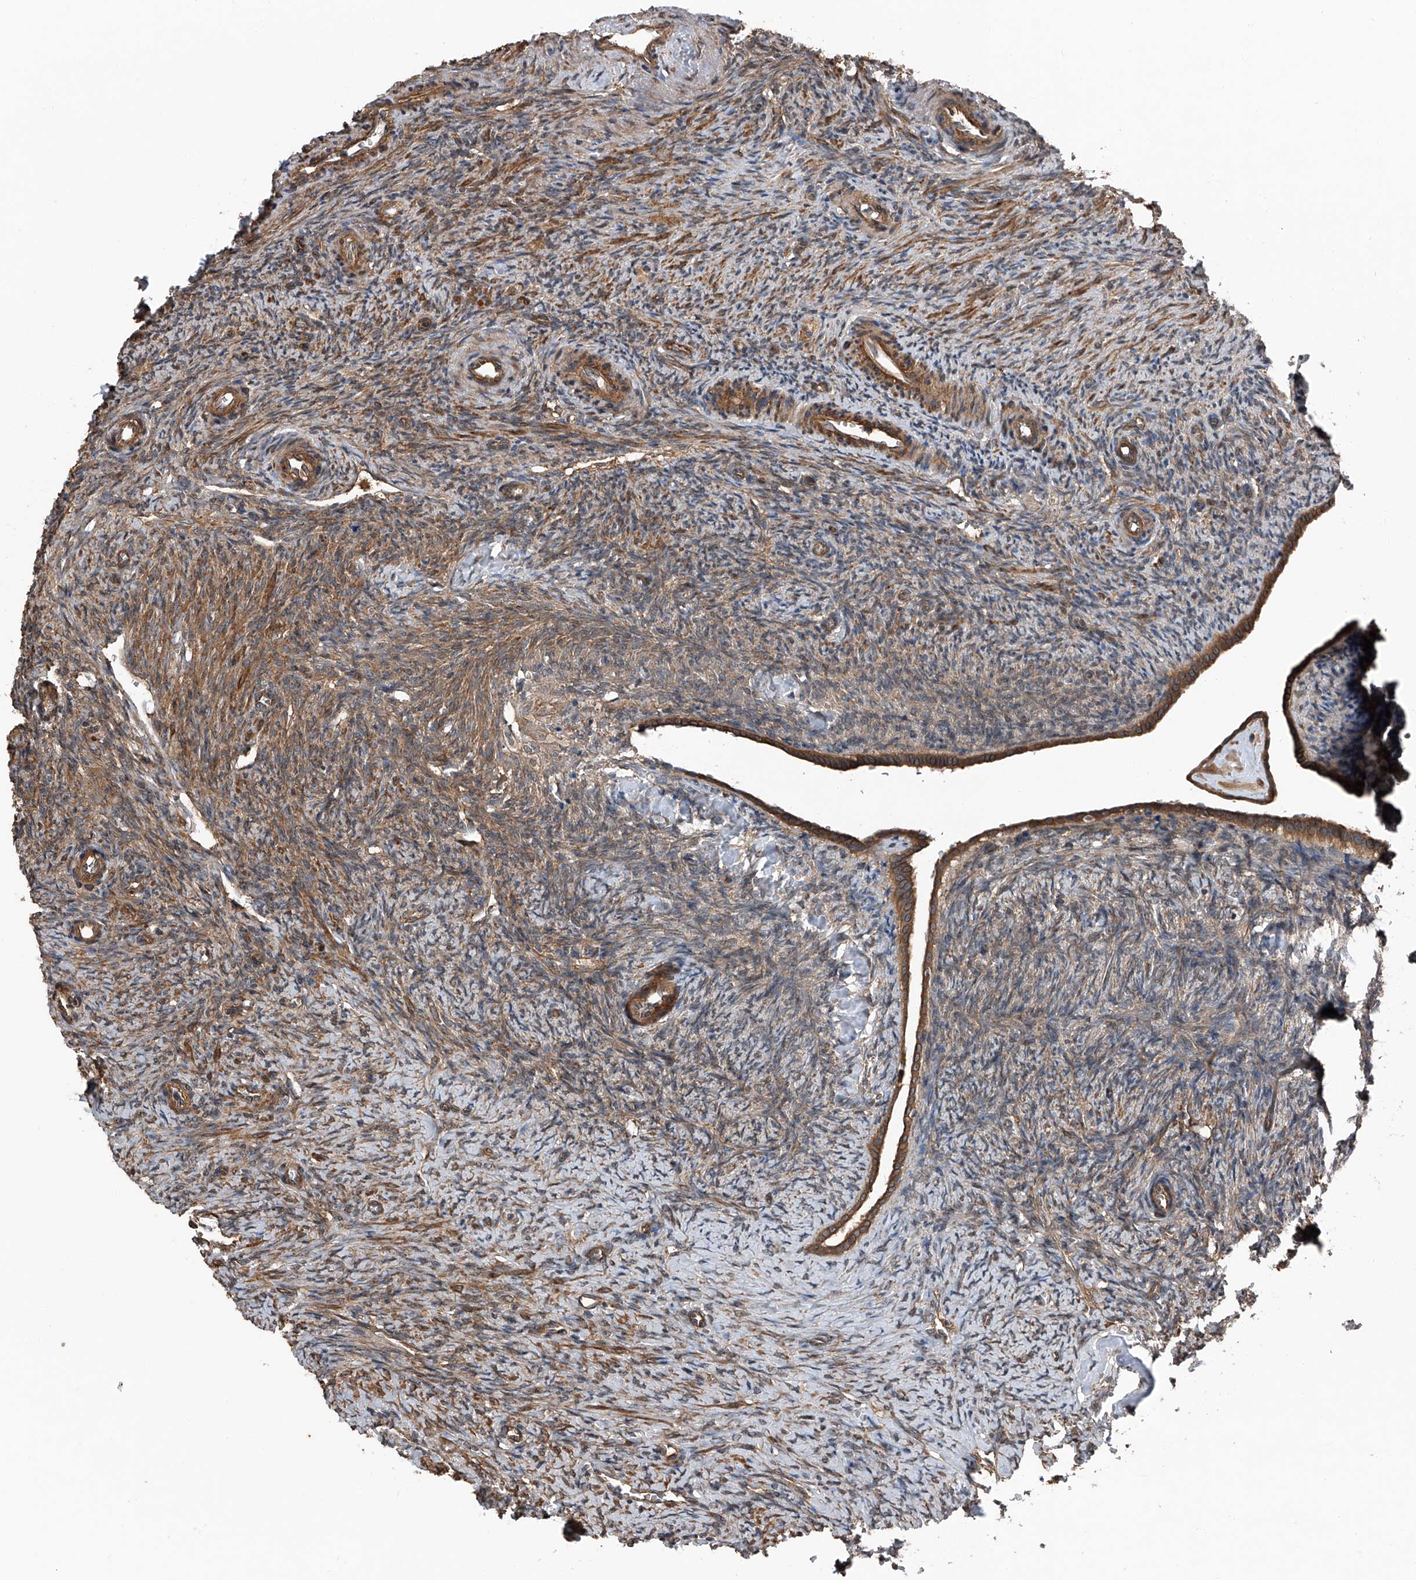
{"staining": {"intensity": "strong", "quantity": ">75%", "location": "cytoplasmic/membranous"}, "tissue": "ovary", "cell_type": "Follicle cells", "image_type": "normal", "snomed": [{"axis": "morphology", "description": "Normal tissue, NOS"}, {"axis": "topography", "description": "Ovary"}], "caption": "This histopathology image shows IHC staining of unremarkable ovary, with high strong cytoplasmic/membranous expression in approximately >75% of follicle cells.", "gene": "KCNJ2", "patient": {"sex": "female", "age": 41}}